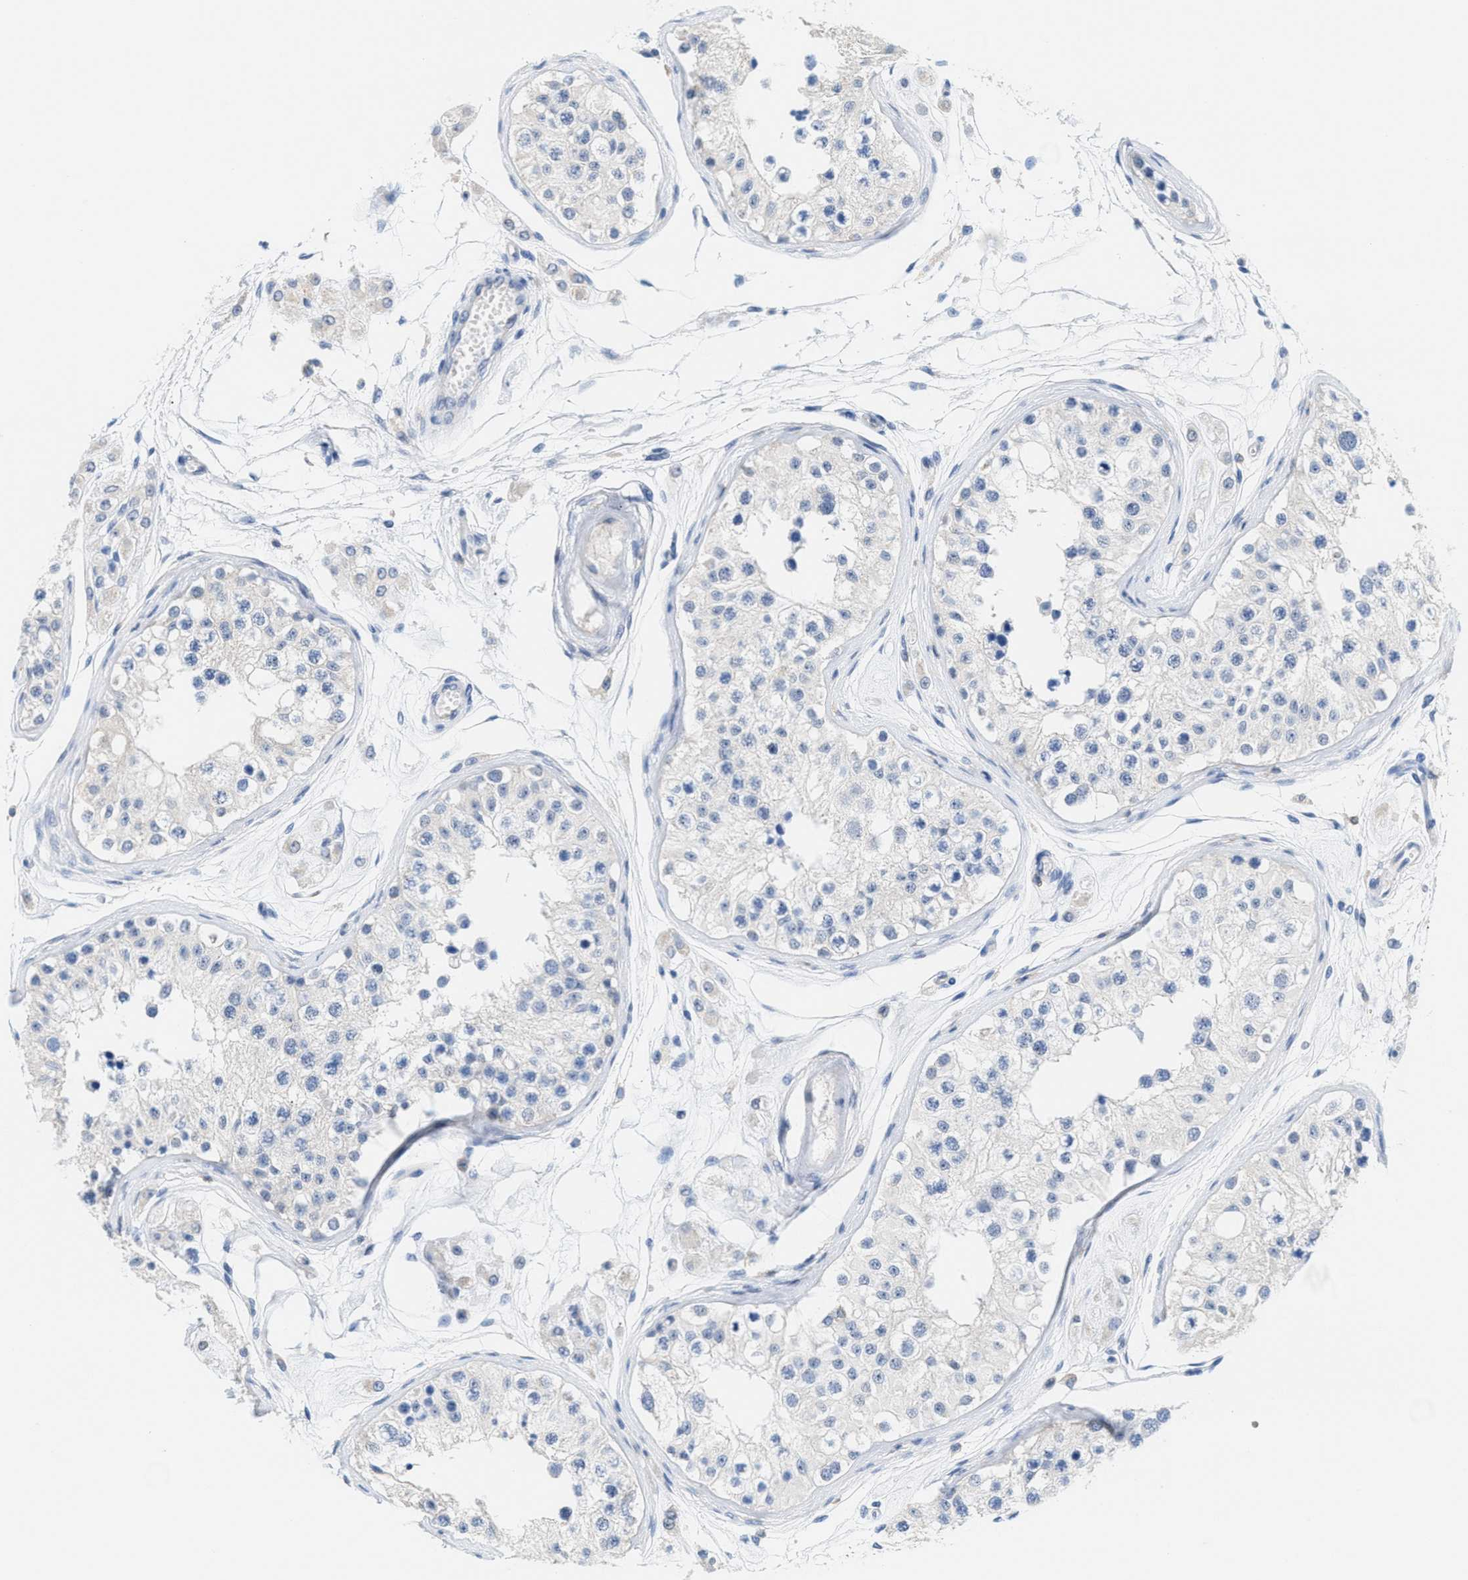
{"staining": {"intensity": "negative", "quantity": "none", "location": "none"}, "tissue": "testis", "cell_type": "Cells in seminiferous ducts", "image_type": "normal", "snomed": [{"axis": "morphology", "description": "Normal tissue, NOS"}, {"axis": "morphology", "description": "Adenocarcinoma, metastatic, NOS"}, {"axis": "topography", "description": "Testis"}], "caption": "This is a image of immunohistochemistry (IHC) staining of unremarkable testis, which shows no positivity in cells in seminiferous ducts.", "gene": "IL16", "patient": {"sex": "male", "age": 26}}